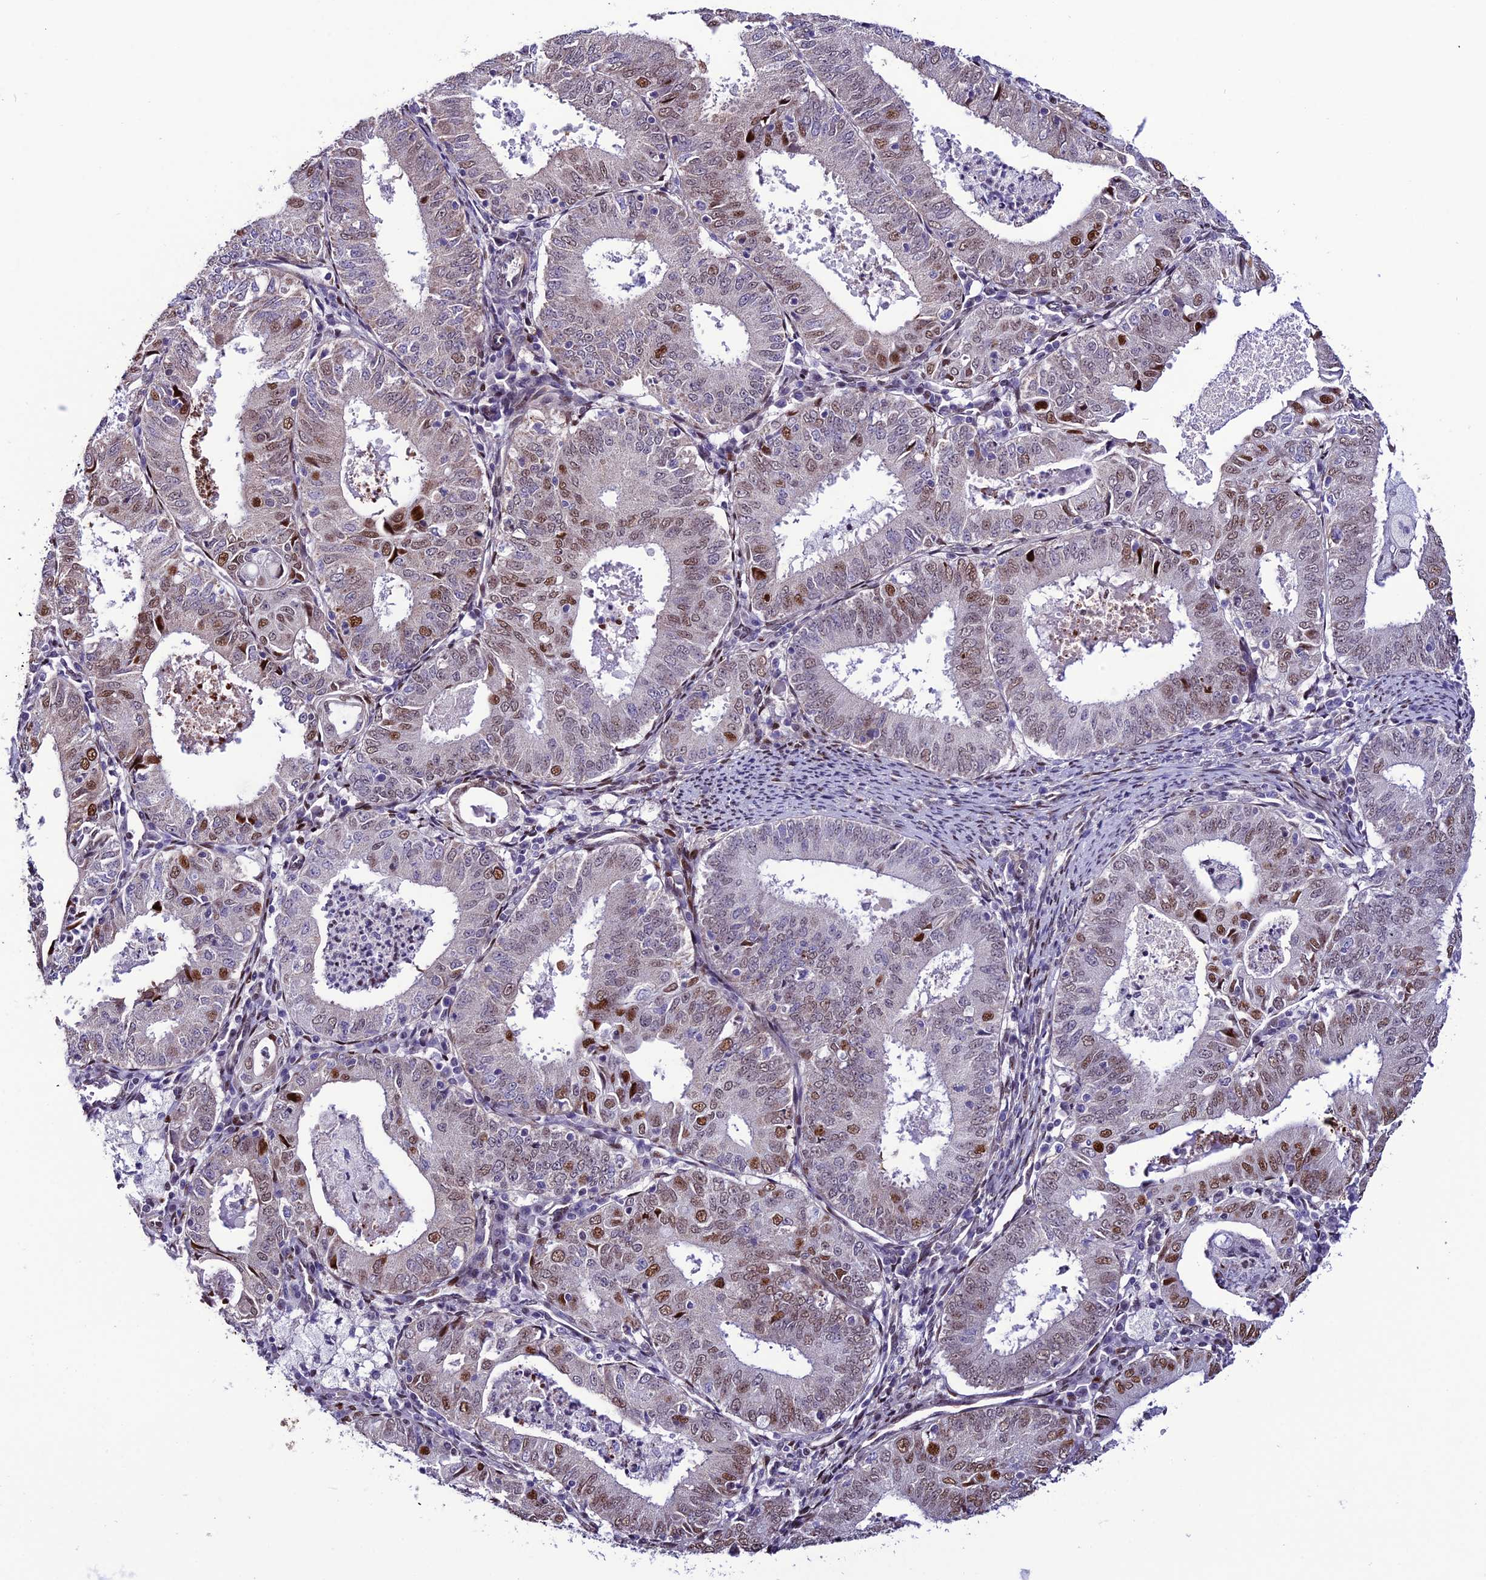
{"staining": {"intensity": "moderate", "quantity": "25%-75%", "location": "nuclear"}, "tissue": "endometrial cancer", "cell_type": "Tumor cells", "image_type": "cancer", "snomed": [{"axis": "morphology", "description": "Adenocarcinoma, NOS"}, {"axis": "topography", "description": "Endometrium"}], "caption": "A high-resolution micrograph shows immunohistochemistry staining of endometrial cancer, which reveals moderate nuclear positivity in approximately 25%-75% of tumor cells.", "gene": "ZNF707", "patient": {"sex": "female", "age": 57}}